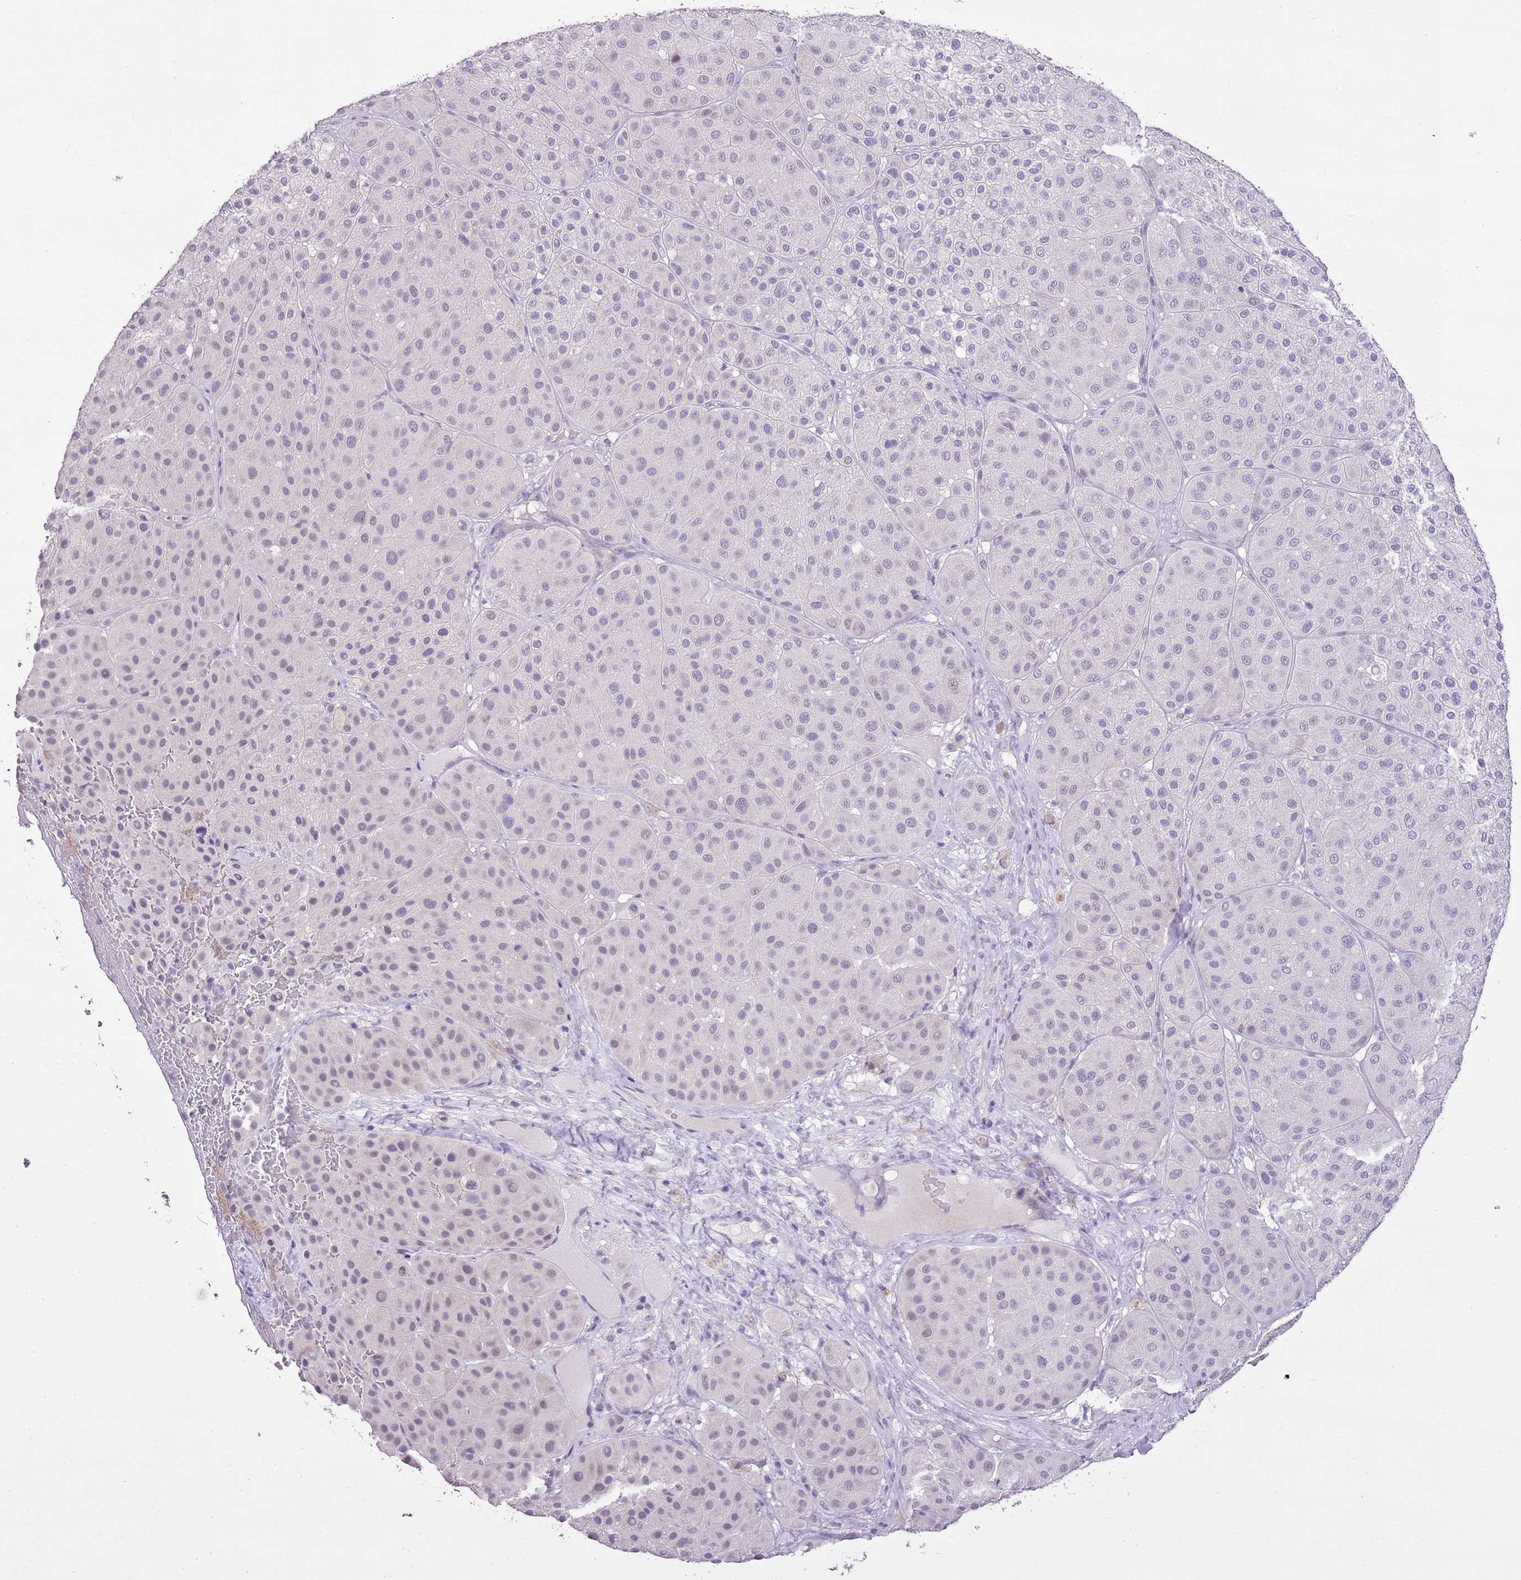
{"staining": {"intensity": "negative", "quantity": "none", "location": "none"}, "tissue": "melanoma", "cell_type": "Tumor cells", "image_type": "cancer", "snomed": [{"axis": "morphology", "description": "Malignant melanoma, Metastatic site"}, {"axis": "topography", "description": "Smooth muscle"}], "caption": "A micrograph of human malignant melanoma (metastatic site) is negative for staining in tumor cells.", "gene": "XPO7", "patient": {"sex": "male", "age": 41}}